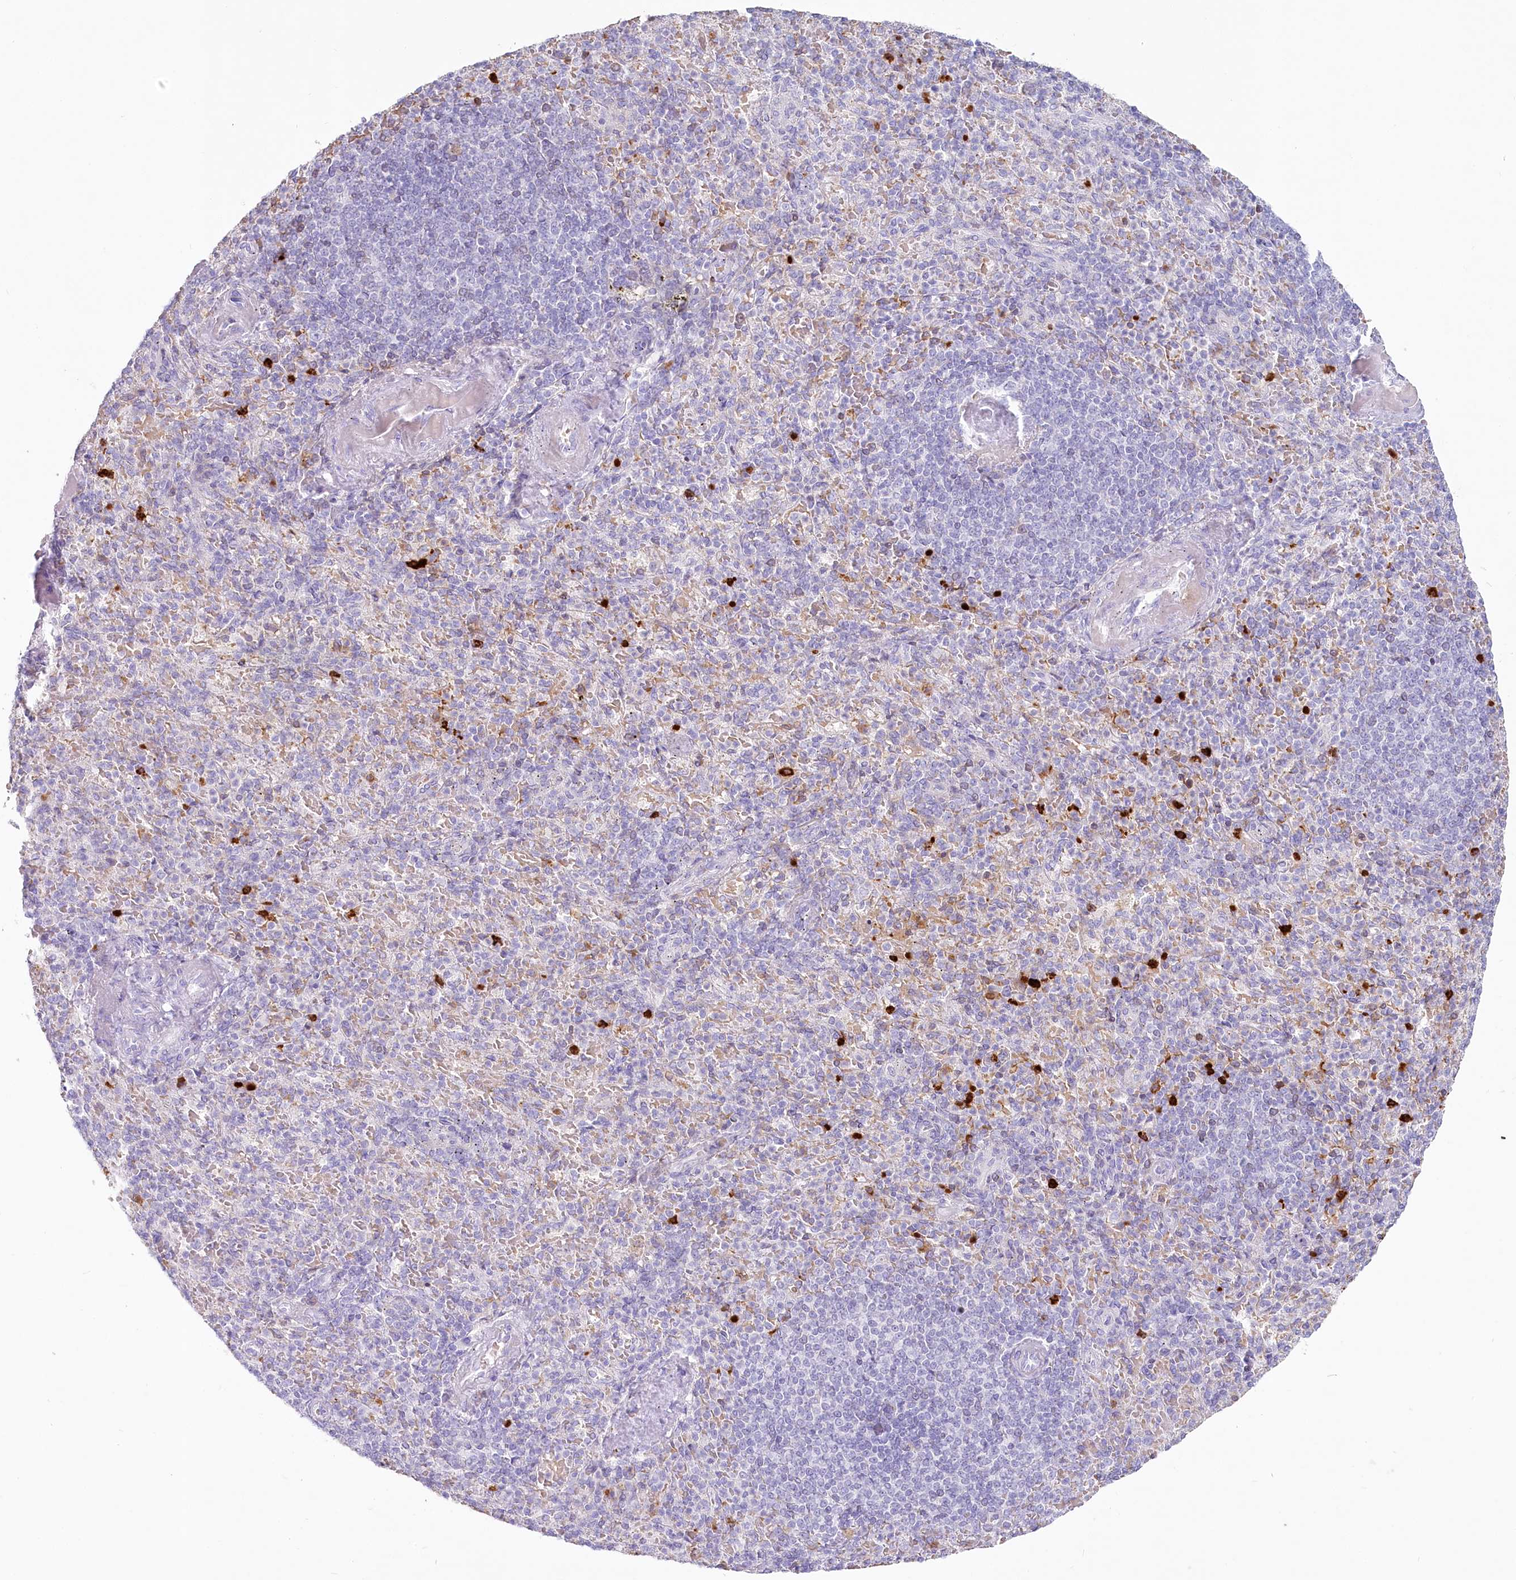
{"staining": {"intensity": "negative", "quantity": "none", "location": "none"}, "tissue": "spleen", "cell_type": "Cells in red pulp", "image_type": "normal", "snomed": [{"axis": "morphology", "description": "Normal tissue, NOS"}, {"axis": "topography", "description": "Spleen"}], "caption": "Spleen stained for a protein using immunohistochemistry exhibits no staining cells in red pulp.", "gene": "IFIT5", "patient": {"sex": "female", "age": 74}}